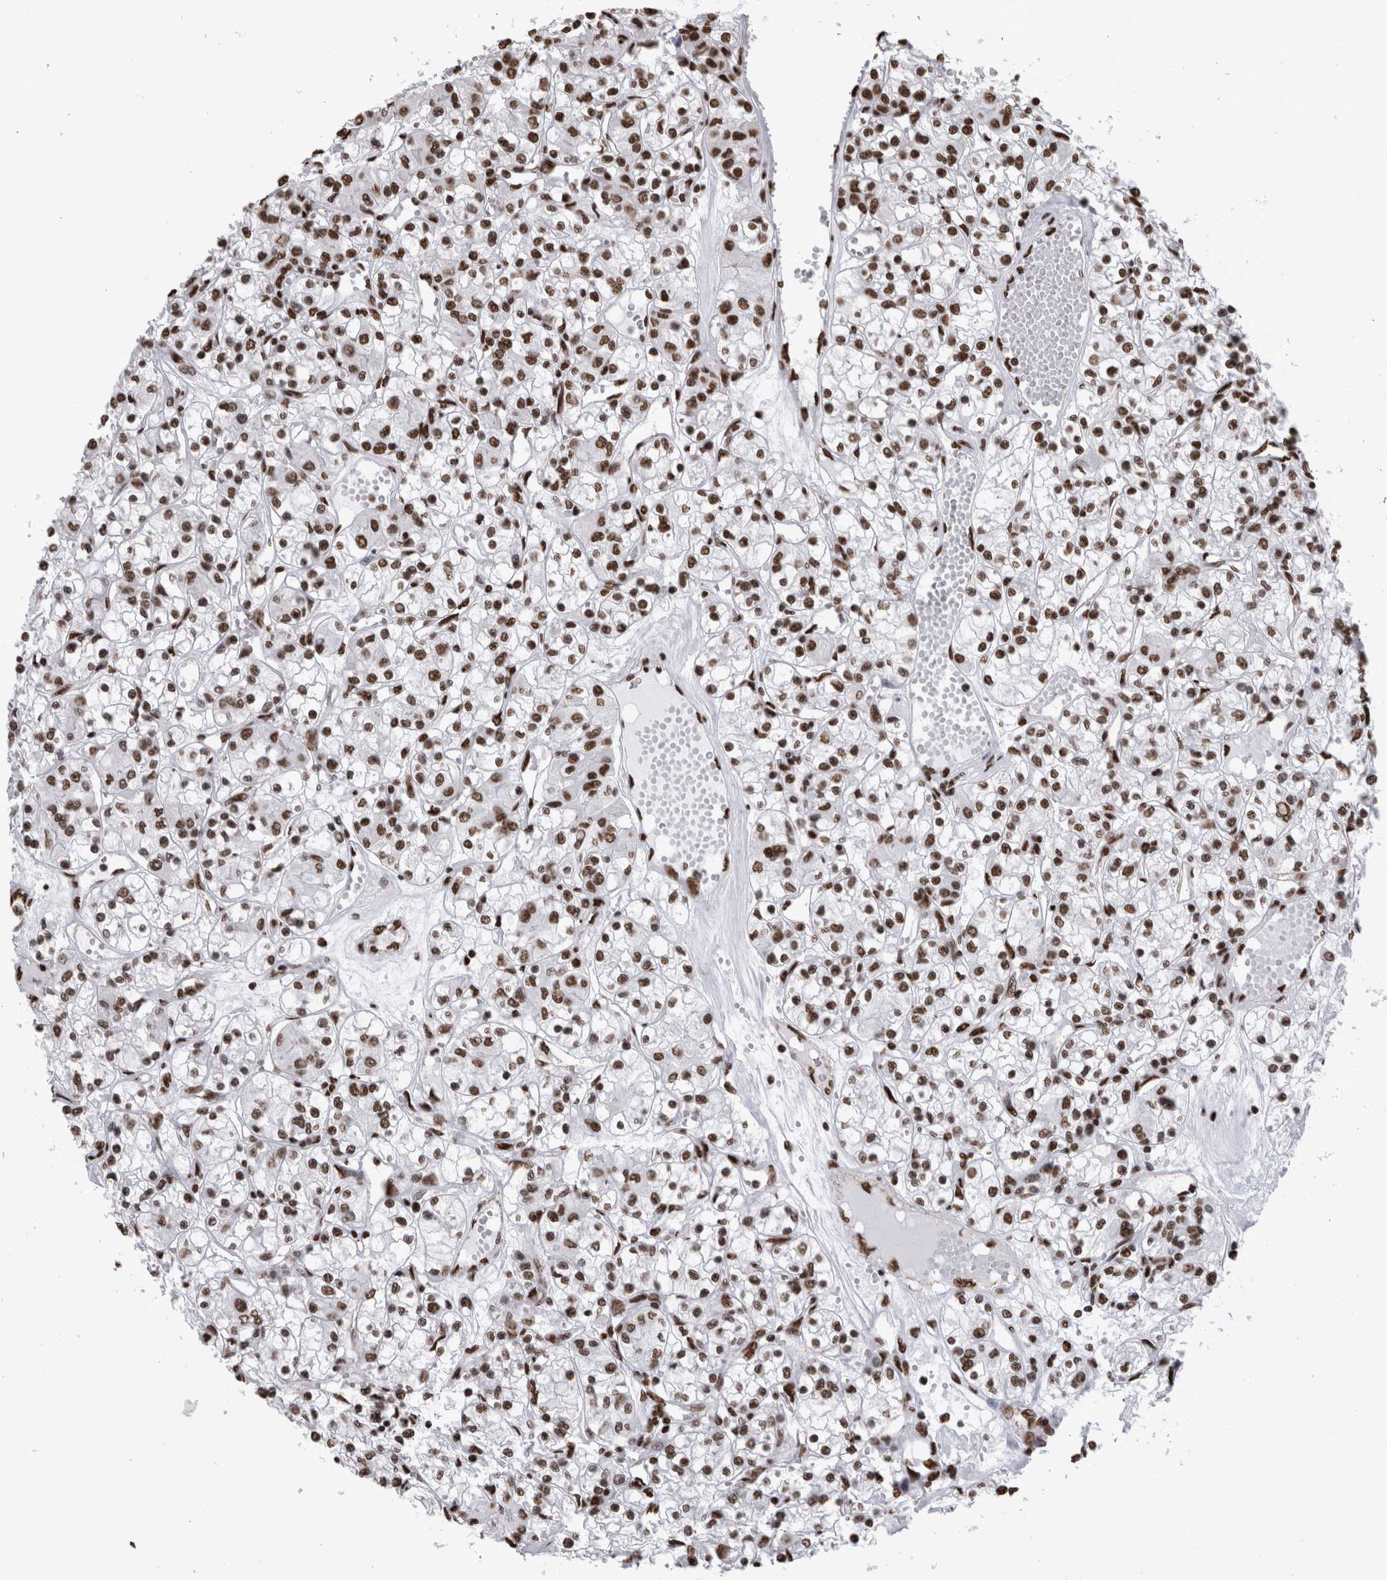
{"staining": {"intensity": "moderate", "quantity": ">75%", "location": "nuclear"}, "tissue": "renal cancer", "cell_type": "Tumor cells", "image_type": "cancer", "snomed": [{"axis": "morphology", "description": "Adenocarcinoma, NOS"}, {"axis": "topography", "description": "Kidney"}], "caption": "Tumor cells show medium levels of moderate nuclear expression in about >75% of cells in human renal cancer (adenocarcinoma).", "gene": "HNRNPM", "patient": {"sex": "female", "age": 59}}